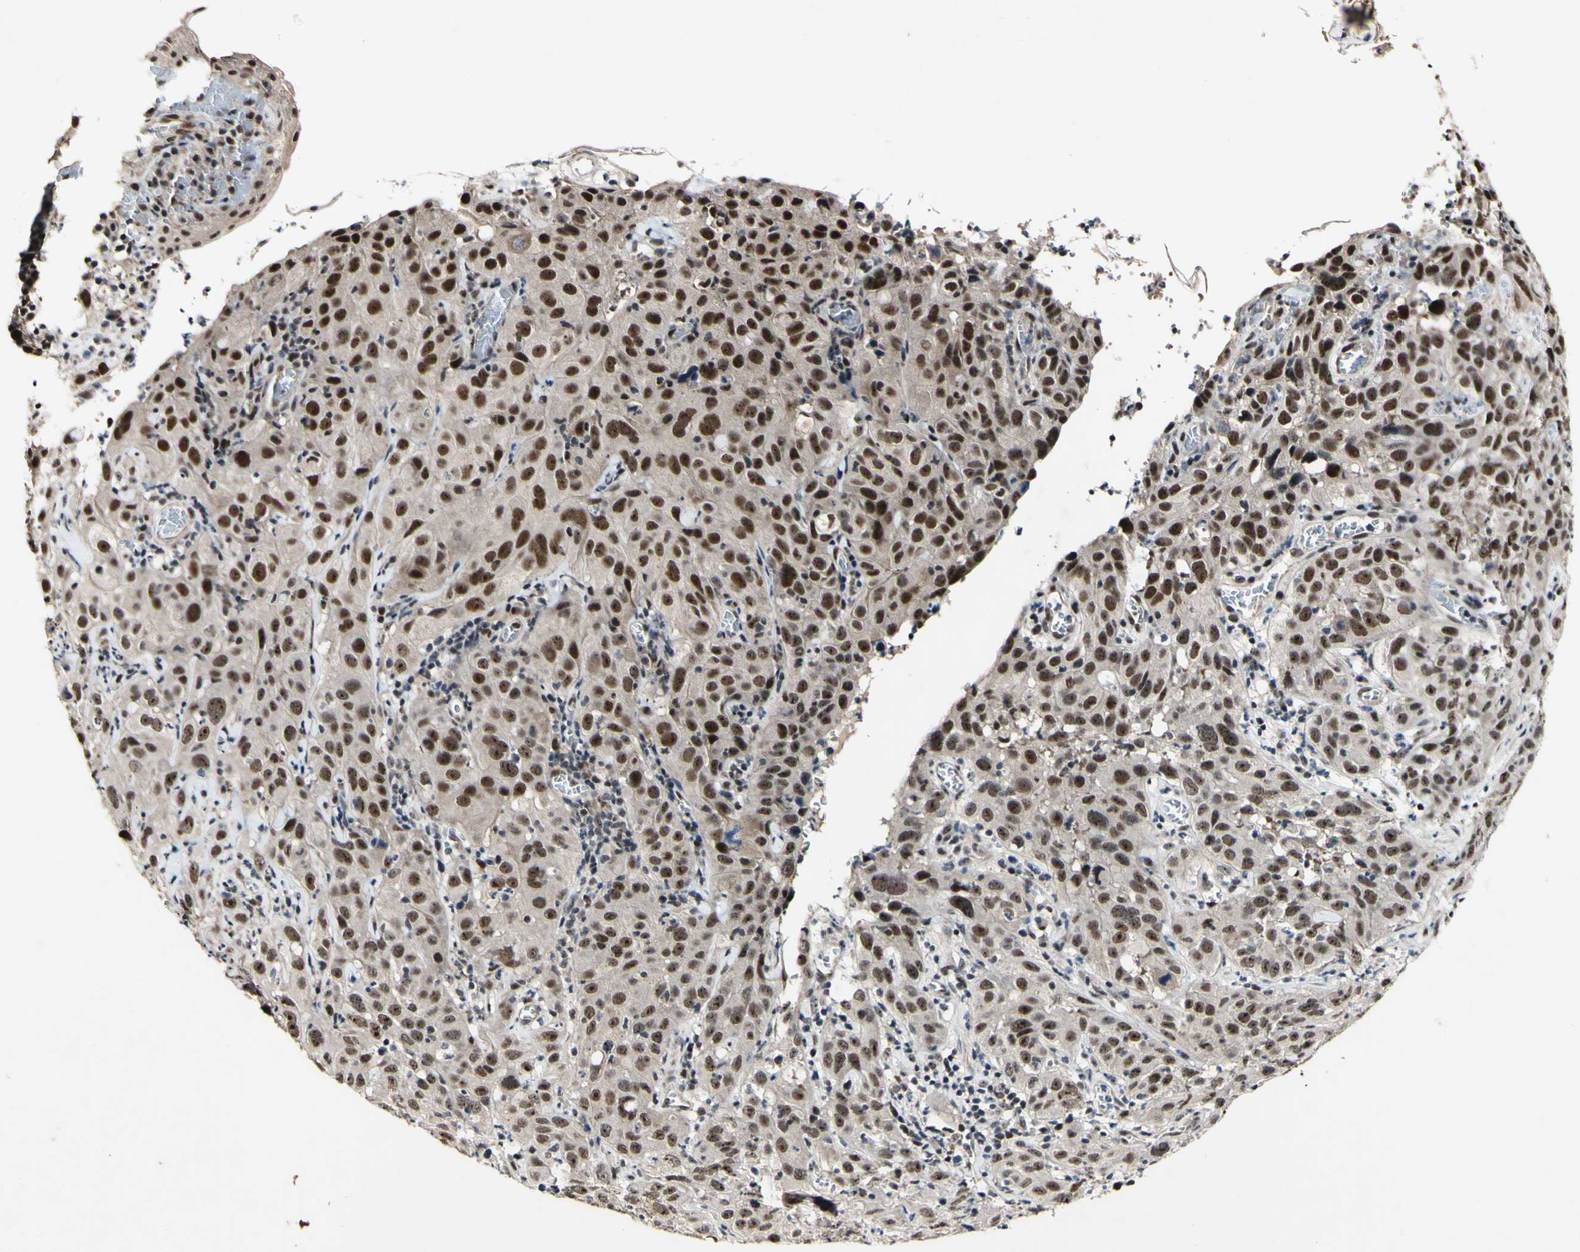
{"staining": {"intensity": "strong", "quantity": "25%-75%", "location": "nuclear"}, "tissue": "cervical cancer", "cell_type": "Tumor cells", "image_type": "cancer", "snomed": [{"axis": "morphology", "description": "Squamous cell carcinoma, NOS"}, {"axis": "topography", "description": "Cervix"}], "caption": "Tumor cells demonstrate strong nuclear positivity in about 25%-75% of cells in cervical cancer.", "gene": "POLR2F", "patient": {"sex": "female", "age": 32}}